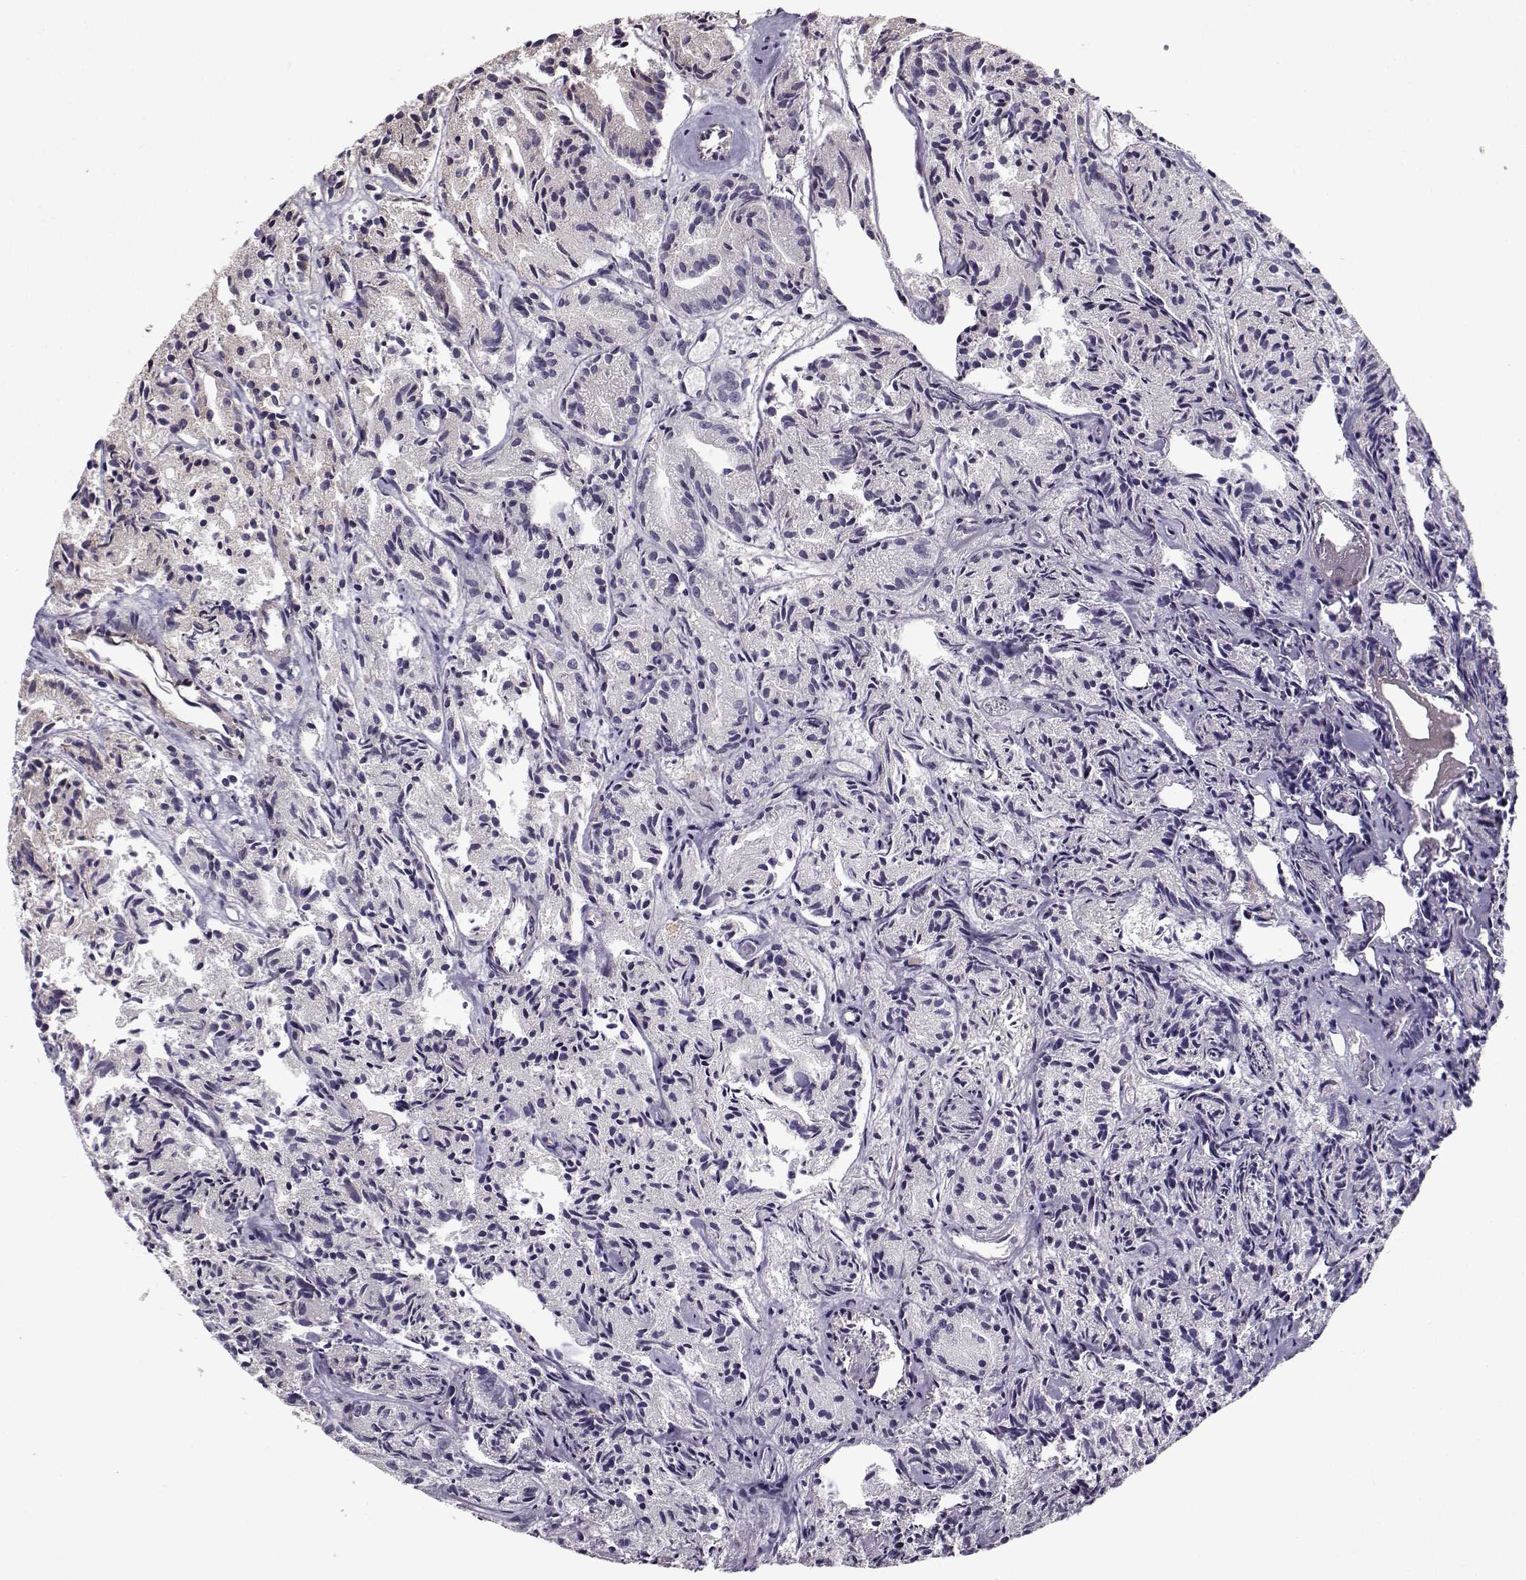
{"staining": {"intensity": "negative", "quantity": "none", "location": "none"}, "tissue": "prostate cancer", "cell_type": "Tumor cells", "image_type": "cancer", "snomed": [{"axis": "morphology", "description": "Adenocarcinoma, Medium grade"}, {"axis": "topography", "description": "Prostate"}], "caption": "There is no significant positivity in tumor cells of medium-grade adenocarcinoma (prostate).", "gene": "ENTPD8", "patient": {"sex": "male", "age": 74}}